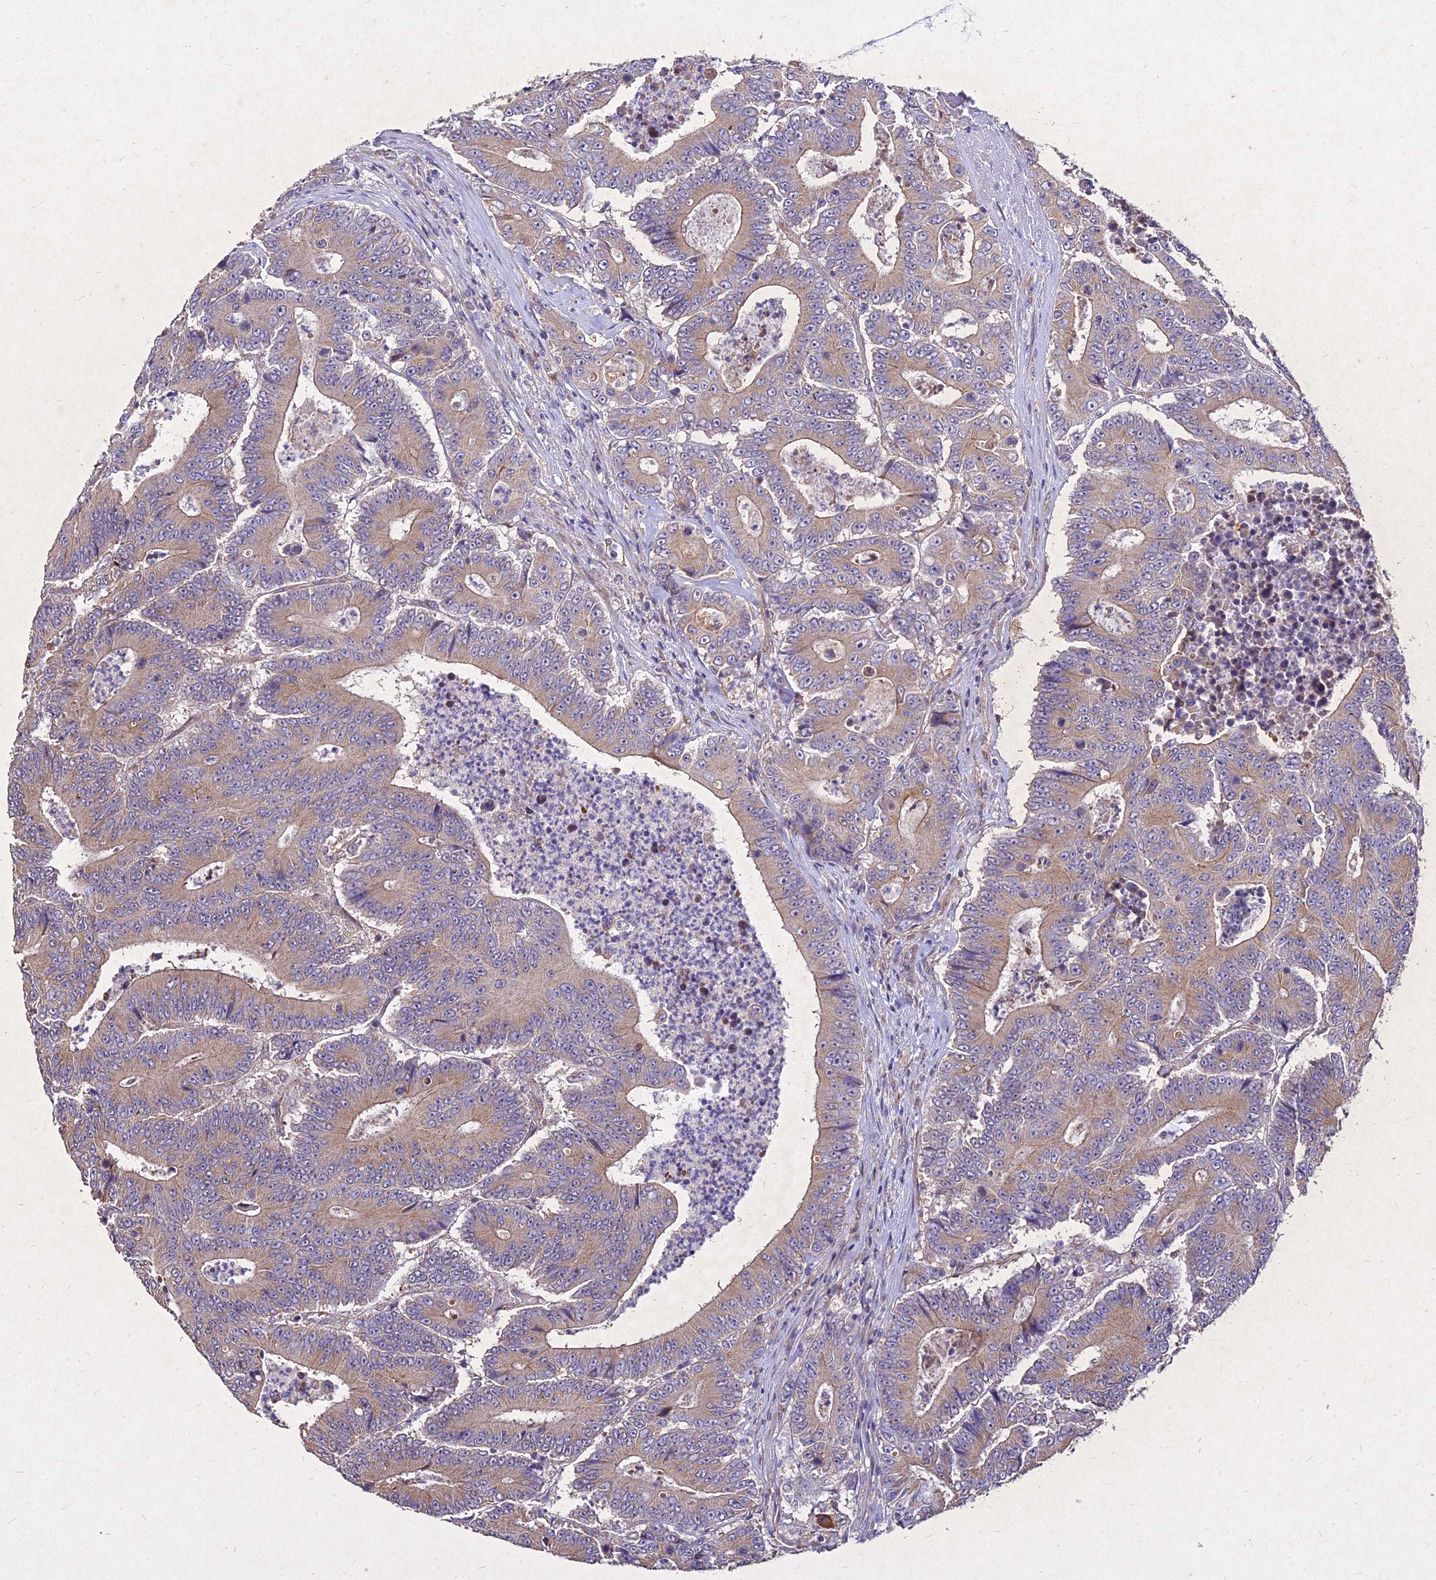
{"staining": {"intensity": "weak", "quantity": ">75%", "location": "cytoplasmic/membranous"}, "tissue": "colorectal cancer", "cell_type": "Tumor cells", "image_type": "cancer", "snomed": [{"axis": "morphology", "description": "Adenocarcinoma, NOS"}, {"axis": "topography", "description": "Colon"}], "caption": "This micrograph demonstrates immunohistochemistry staining of human colorectal cancer, with low weak cytoplasmic/membranous expression in approximately >75% of tumor cells.", "gene": "SKA1", "patient": {"sex": "male", "age": 83}}